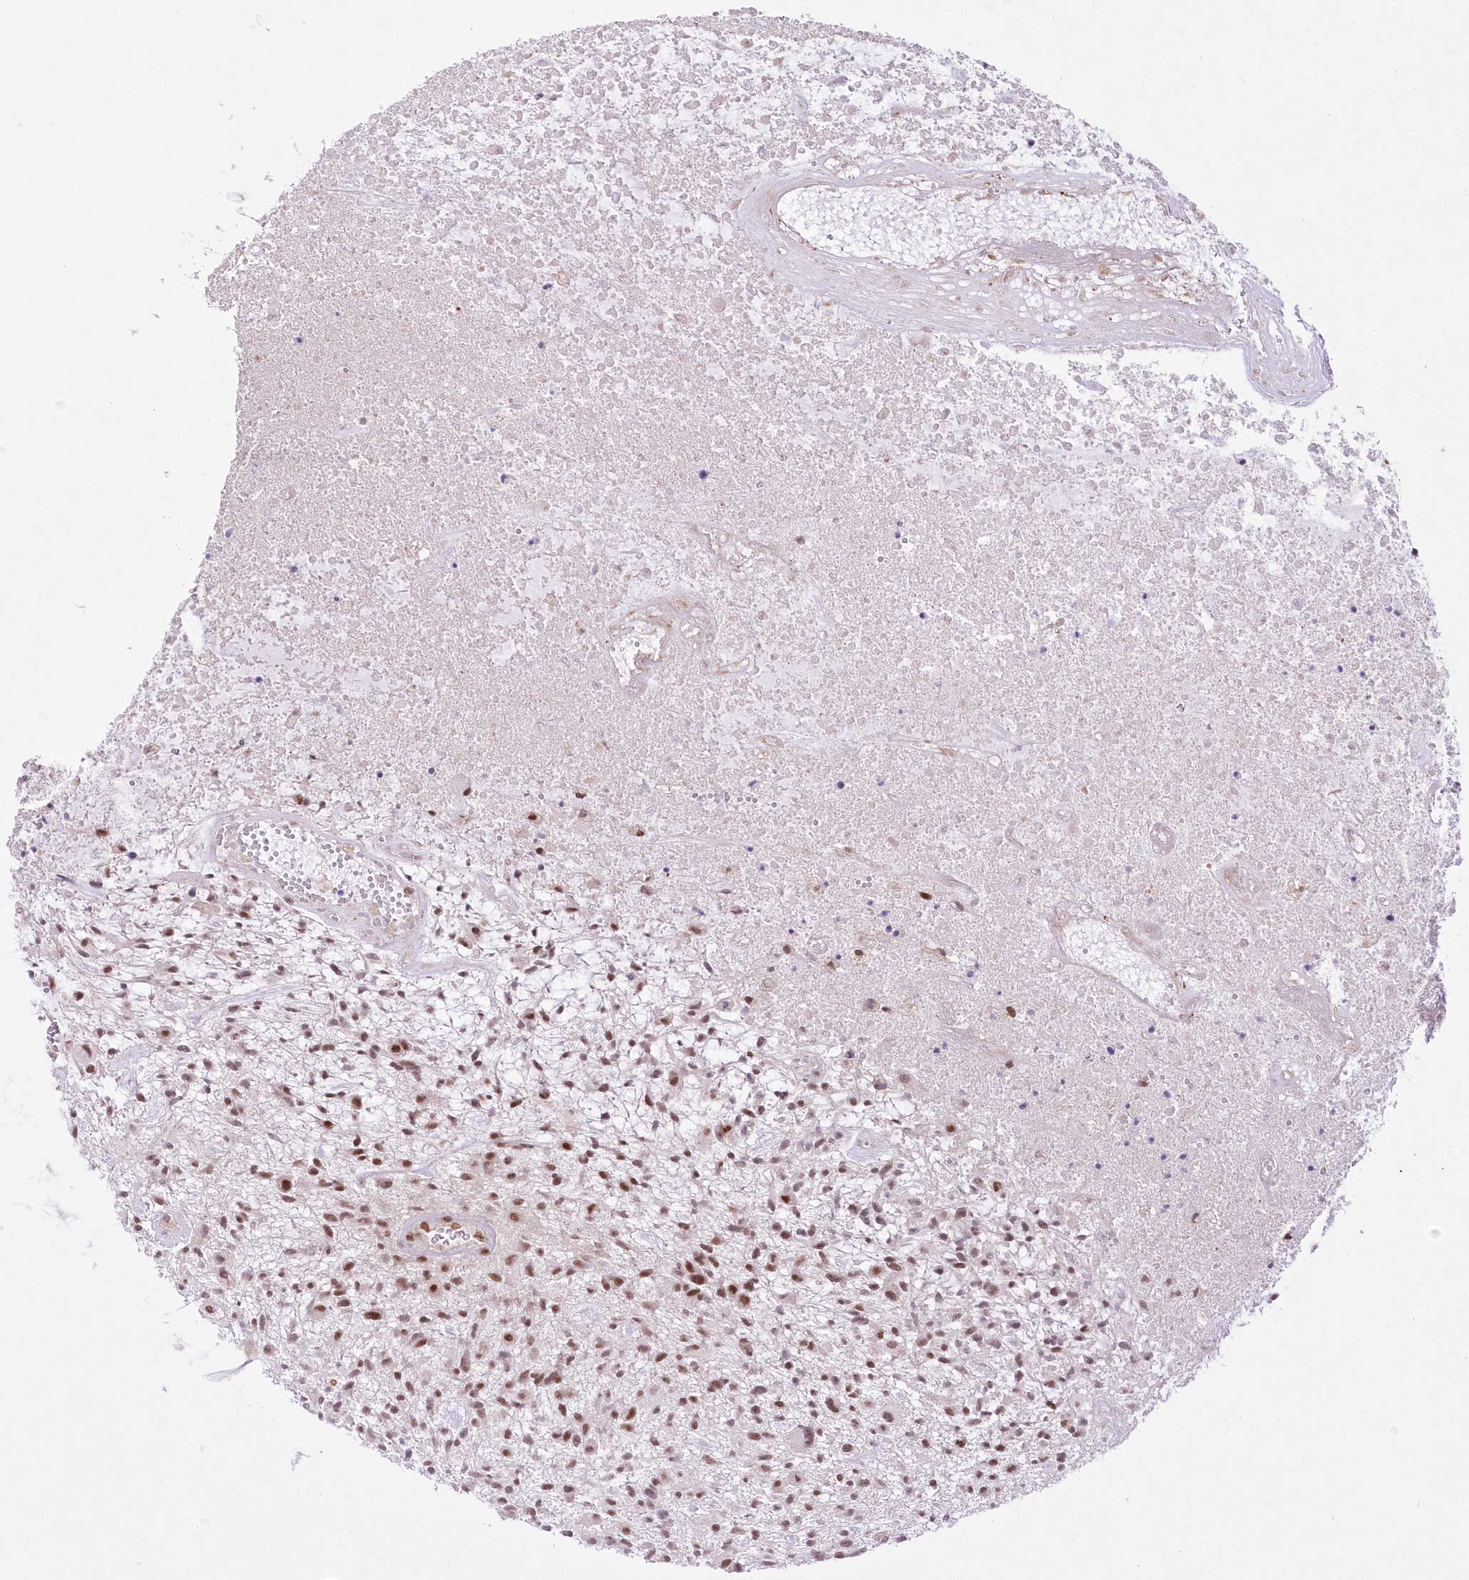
{"staining": {"intensity": "moderate", "quantity": ">75%", "location": "nuclear"}, "tissue": "glioma", "cell_type": "Tumor cells", "image_type": "cancer", "snomed": [{"axis": "morphology", "description": "Glioma, malignant, High grade"}, {"axis": "topography", "description": "Brain"}], "caption": "Protein staining reveals moderate nuclear staining in about >75% of tumor cells in glioma.", "gene": "NSUN2", "patient": {"sex": "male", "age": 47}}